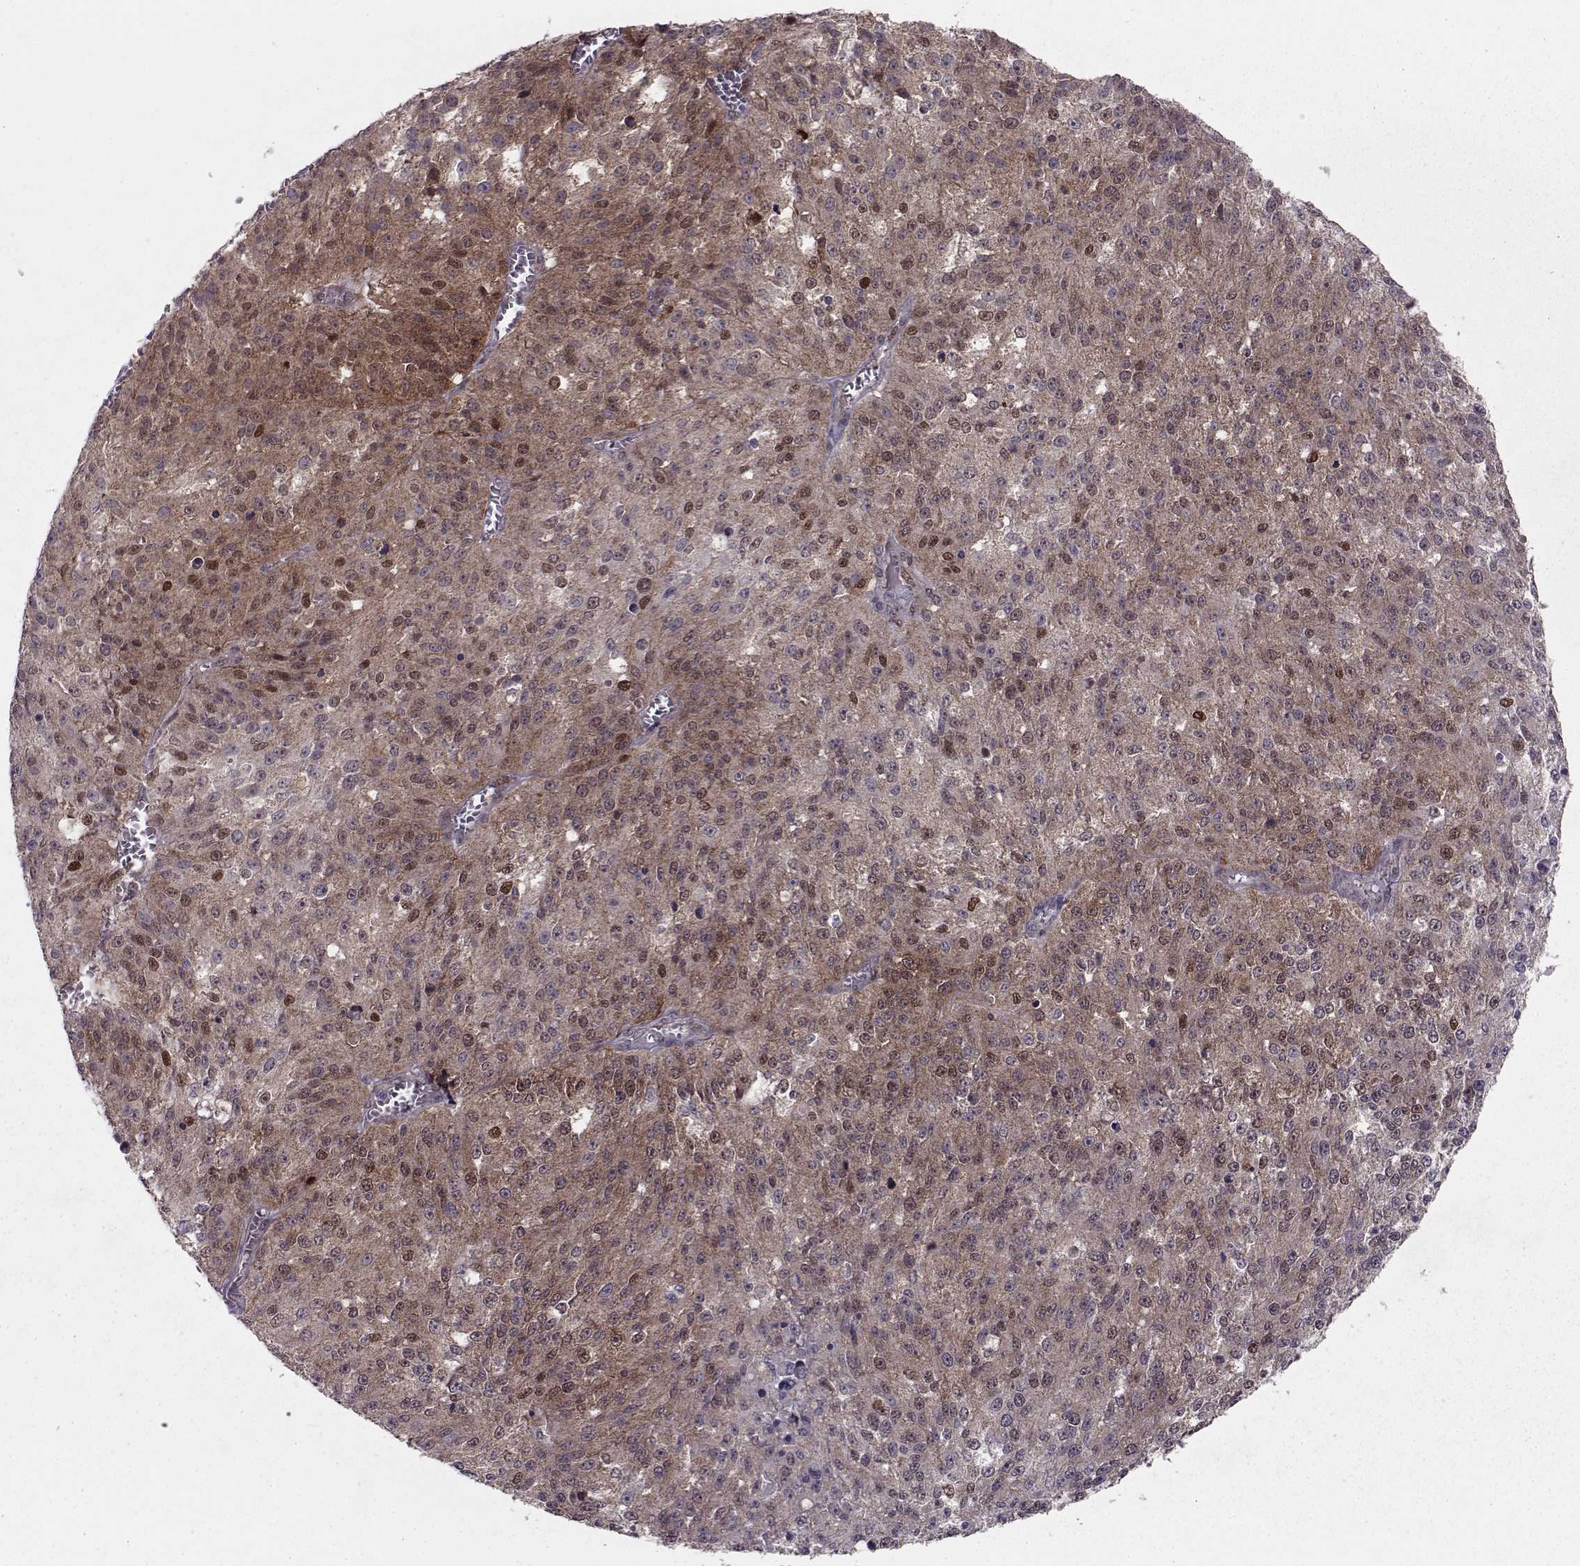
{"staining": {"intensity": "moderate", "quantity": "25%-75%", "location": "cytoplasmic/membranous,nuclear"}, "tissue": "melanoma", "cell_type": "Tumor cells", "image_type": "cancer", "snomed": [{"axis": "morphology", "description": "Malignant melanoma, Metastatic site"}, {"axis": "topography", "description": "Lymph node"}], "caption": "A photomicrograph of melanoma stained for a protein demonstrates moderate cytoplasmic/membranous and nuclear brown staining in tumor cells.", "gene": "CDK4", "patient": {"sex": "female", "age": 64}}